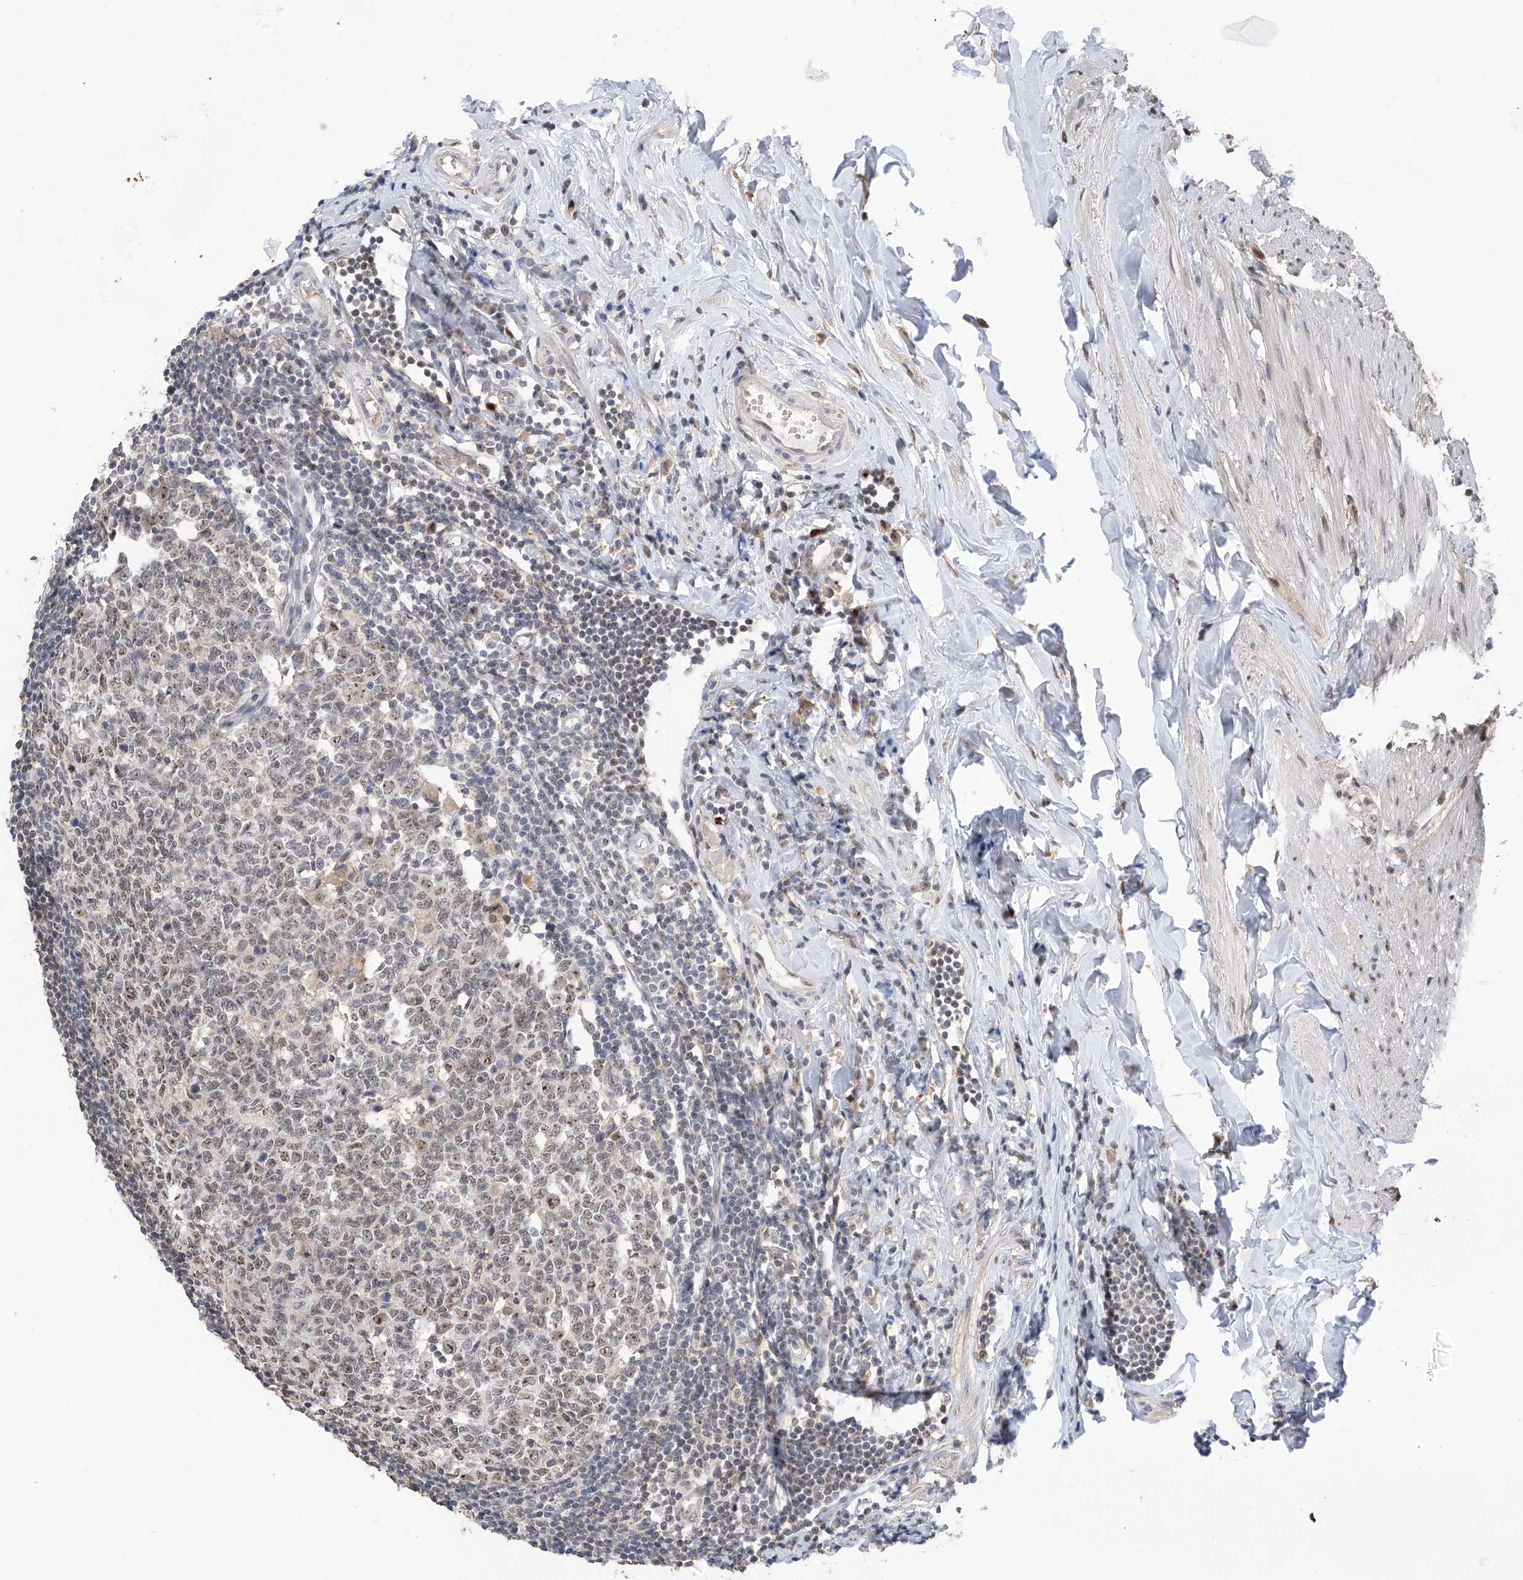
{"staining": {"intensity": "moderate", "quantity": ">75%", "location": "nuclear"}, "tissue": "appendix", "cell_type": "Glandular cells", "image_type": "normal", "snomed": [{"axis": "morphology", "description": "Normal tissue, NOS"}, {"axis": "topography", "description": "Appendix"}], "caption": "An image of appendix stained for a protein demonstrates moderate nuclear brown staining in glandular cells. (DAB IHC with brightfield microscopy, high magnification).", "gene": "C1orf131", "patient": {"sex": "female", "age": 54}}